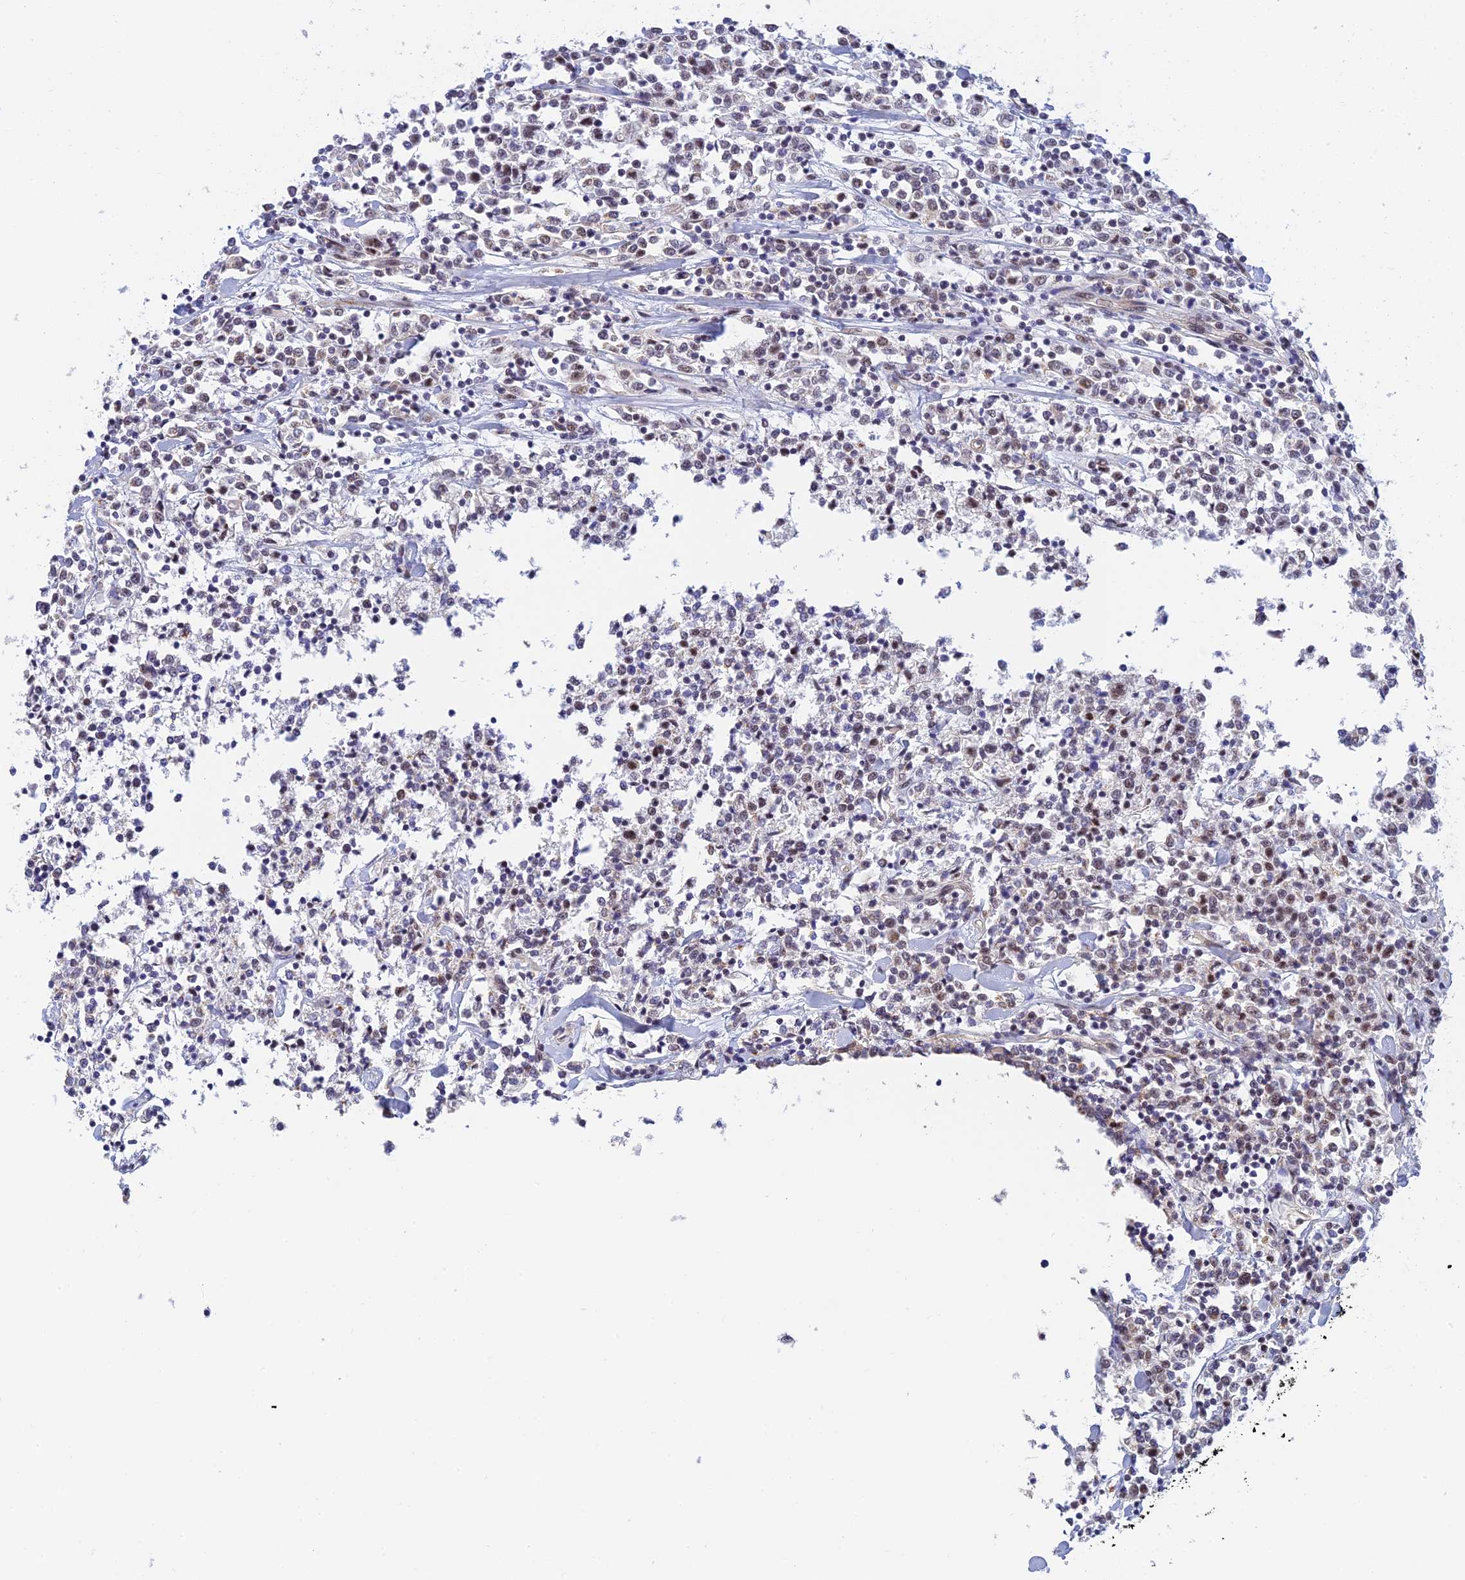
{"staining": {"intensity": "weak", "quantity": "25%-75%", "location": "nuclear"}, "tissue": "lymphoma", "cell_type": "Tumor cells", "image_type": "cancer", "snomed": [{"axis": "morphology", "description": "Malignant lymphoma, non-Hodgkin's type, Low grade"}, {"axis": "topography", "description": "Small intestine"}], "caption": "A low amount of weak nuclear positivity is appreciated in approximately 25%-75% of tumor cells in lymphoma tissue.", "gene": "CFAP92", "patient": {"sex": "female", "age": 59}}